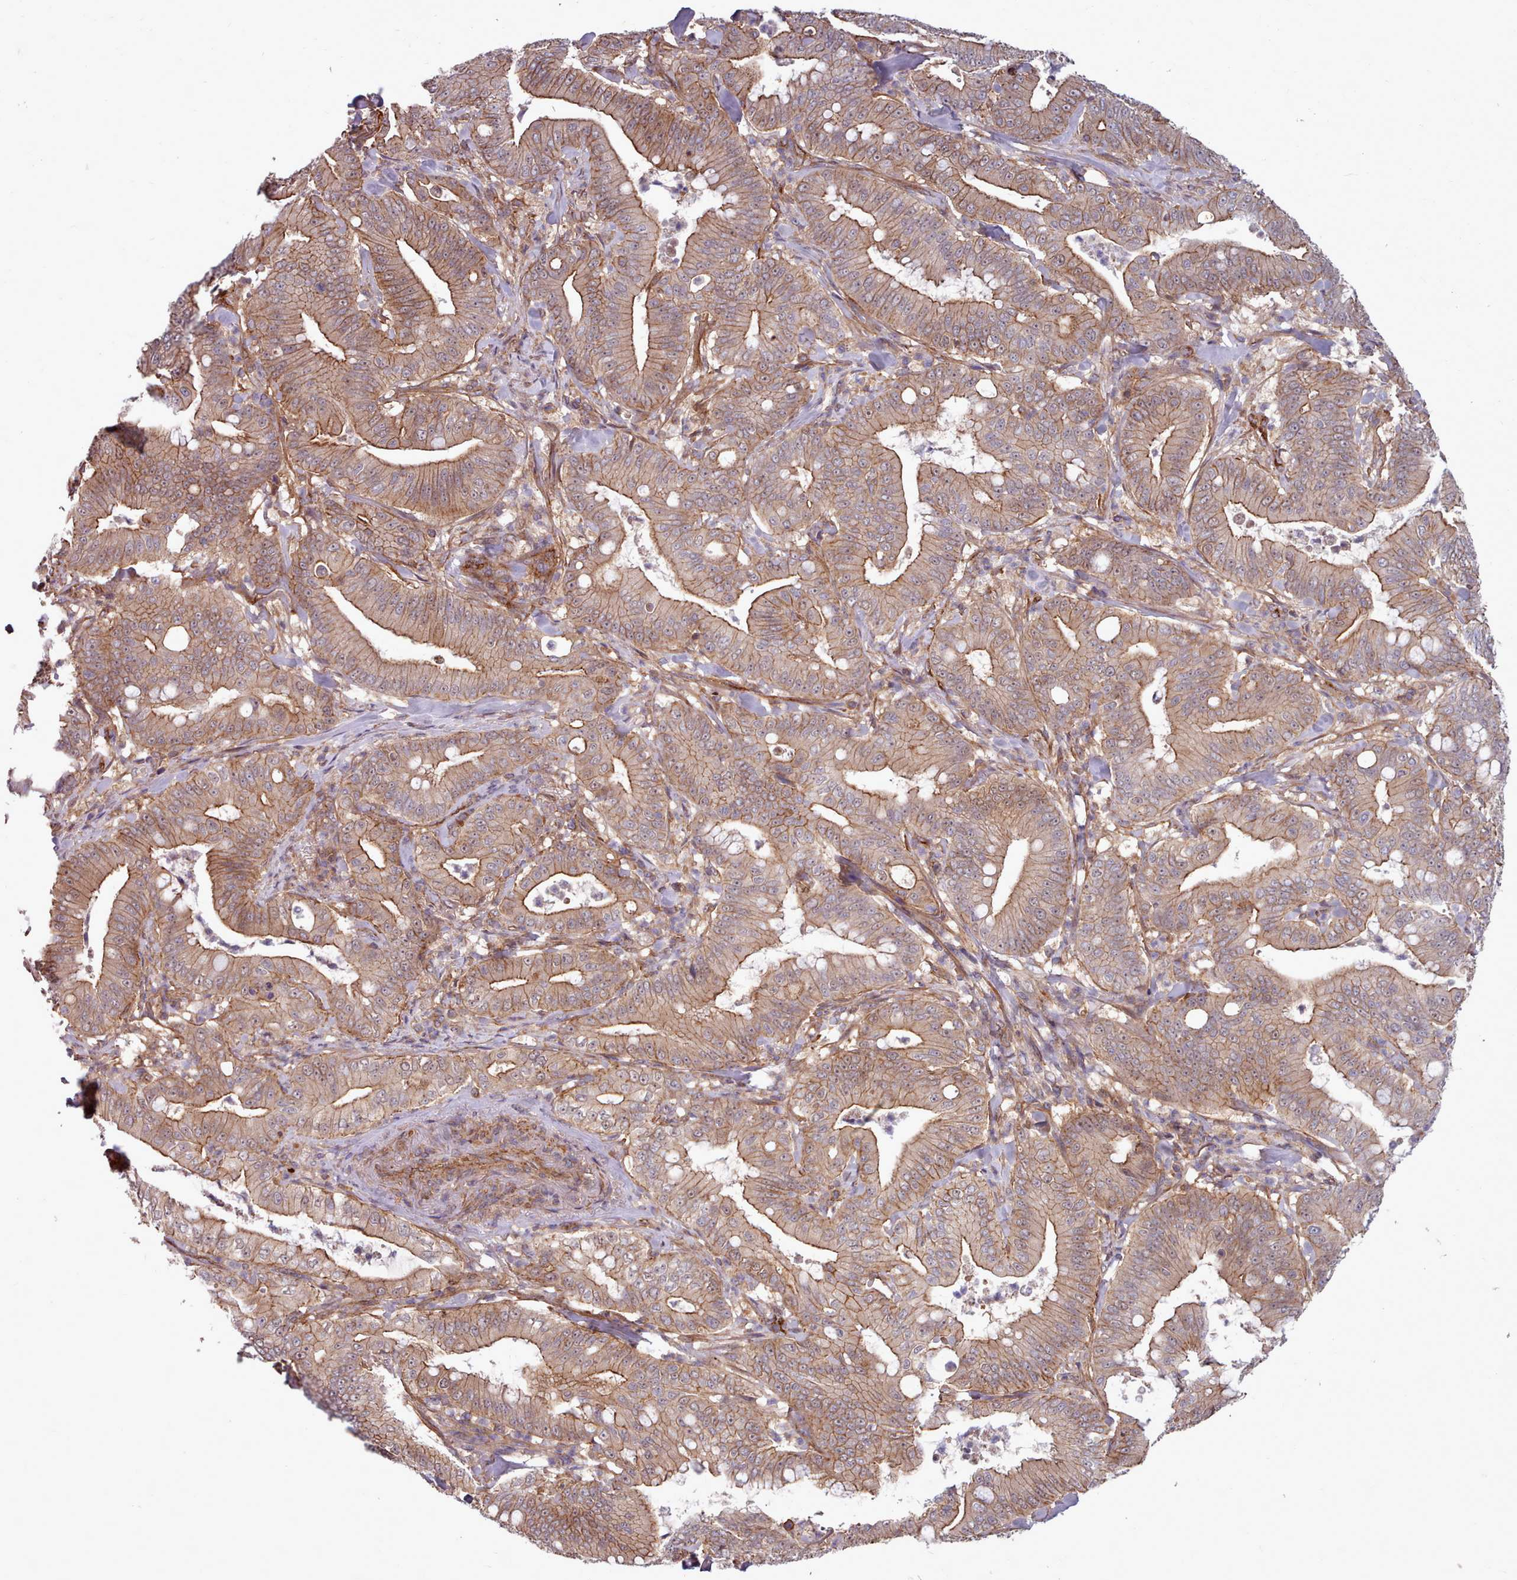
{"staining": {"intensity": "moderate", "quantity": ">75%", "location": "cytoplasmic/membranous"}, "tissue": "pancreatic cancer", "cell_type": "Tumor cells", "image_type": "cancer", "snomed": [{"axis": "morphology", "description": "Adenocarcinoma, NOS"}, {"axis": "topography", "description": "Pancreas"}], "caption": "IHC of human pancreatic adenocarcinoma exhibits medium levels of moderate cytoplasmic/membranous staining in about >75% of tumor cells.", "gene": "STUB1", "patient": {"sex": "male", "age": 71}}